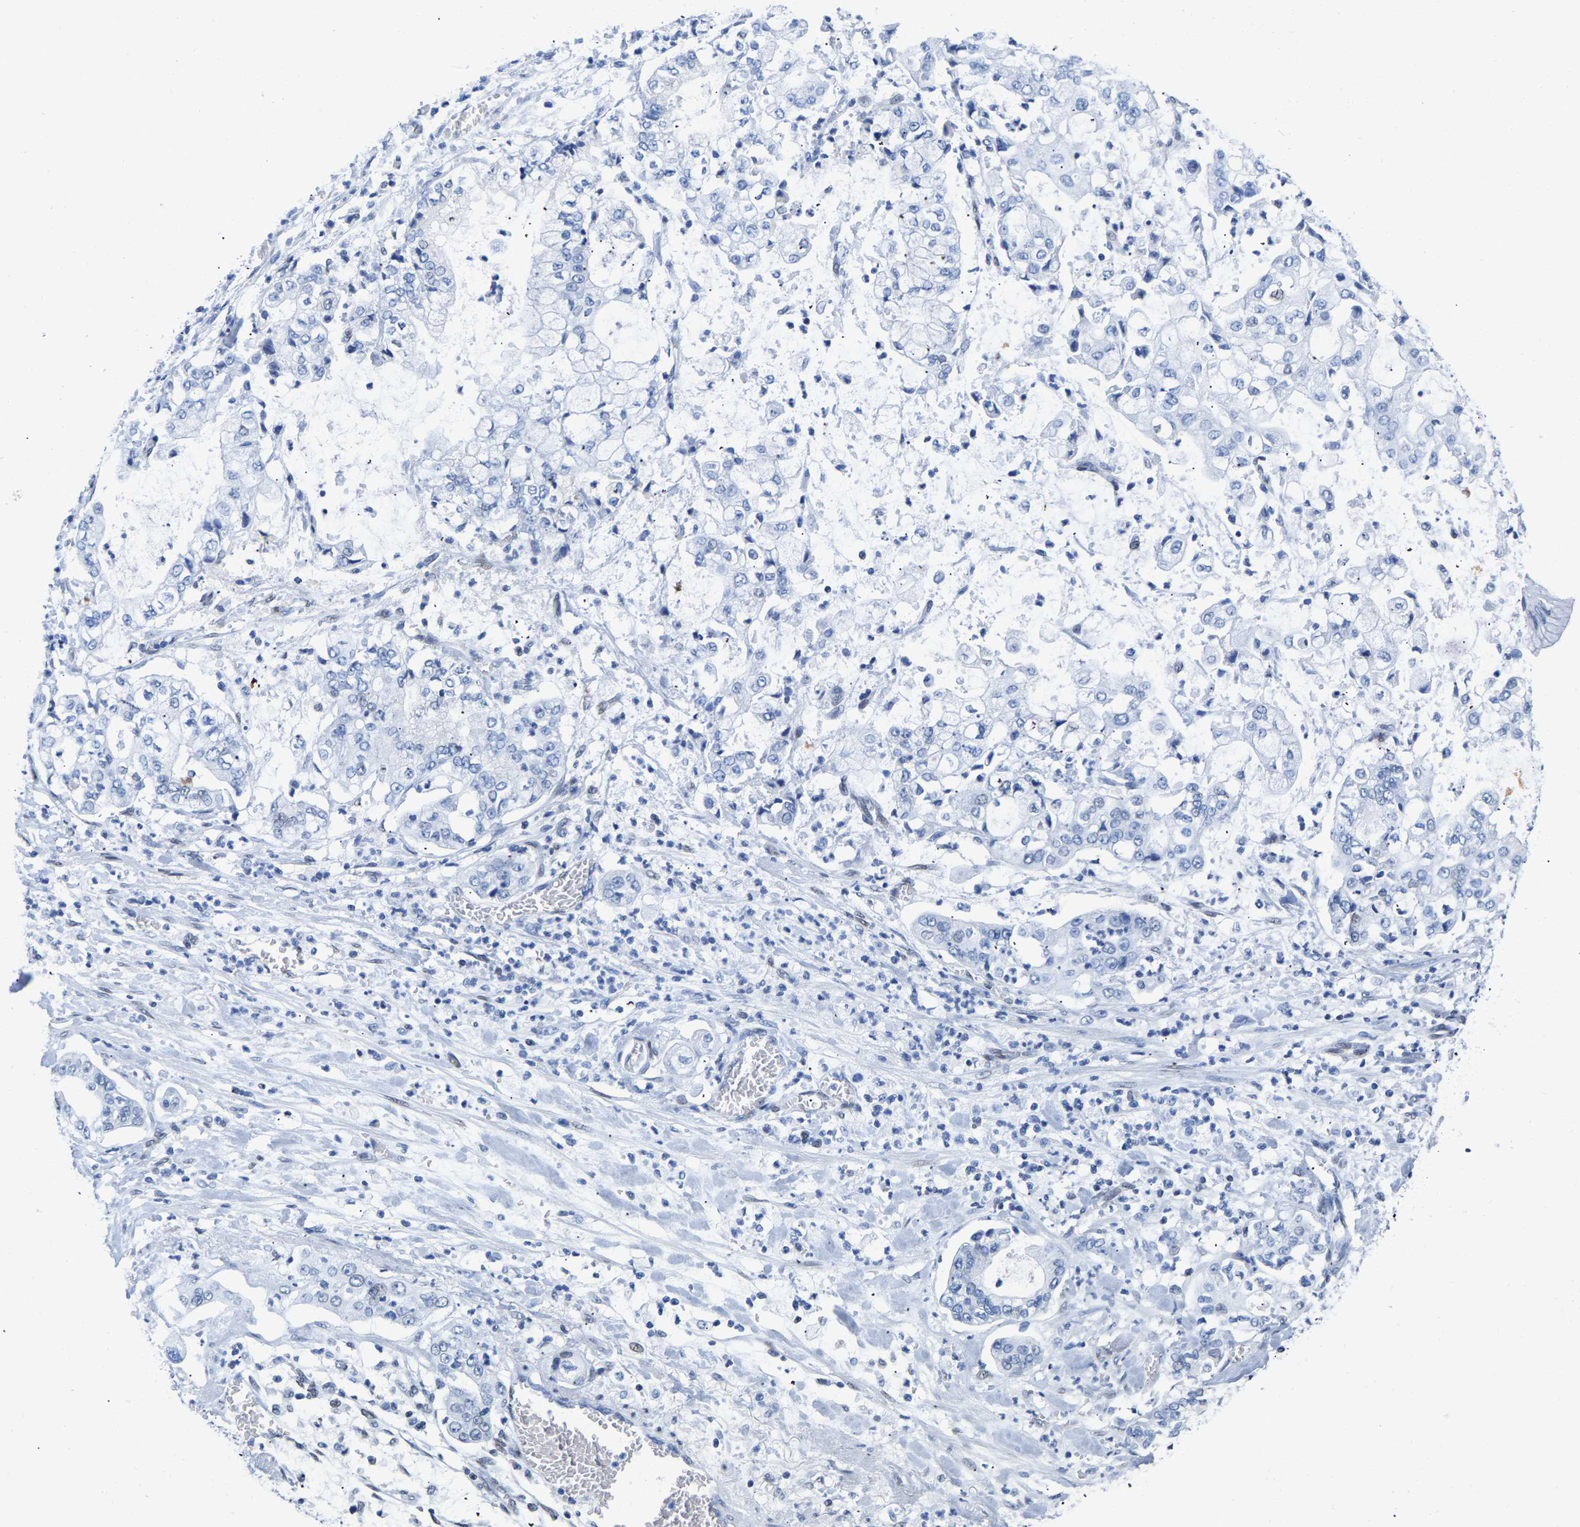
{"staining": {"intensity": "negative", "quantity": "none", "location": "none"}, "tissue": "stomach cancer", "cell_type": "Tumor cells", "image_type": "cancer", "snomed": [{"axis": "morphology", "description": "Adenocarcinoma, NOS"}, {"axis": "topography", "description": "Stomach"}], "caption": "Immunohistochemistry (IHC) of stomach cancer exhibits no staining in tumor cells.", "gene": "UPK3A", "patient": {"sex": "male", "age": 76}}